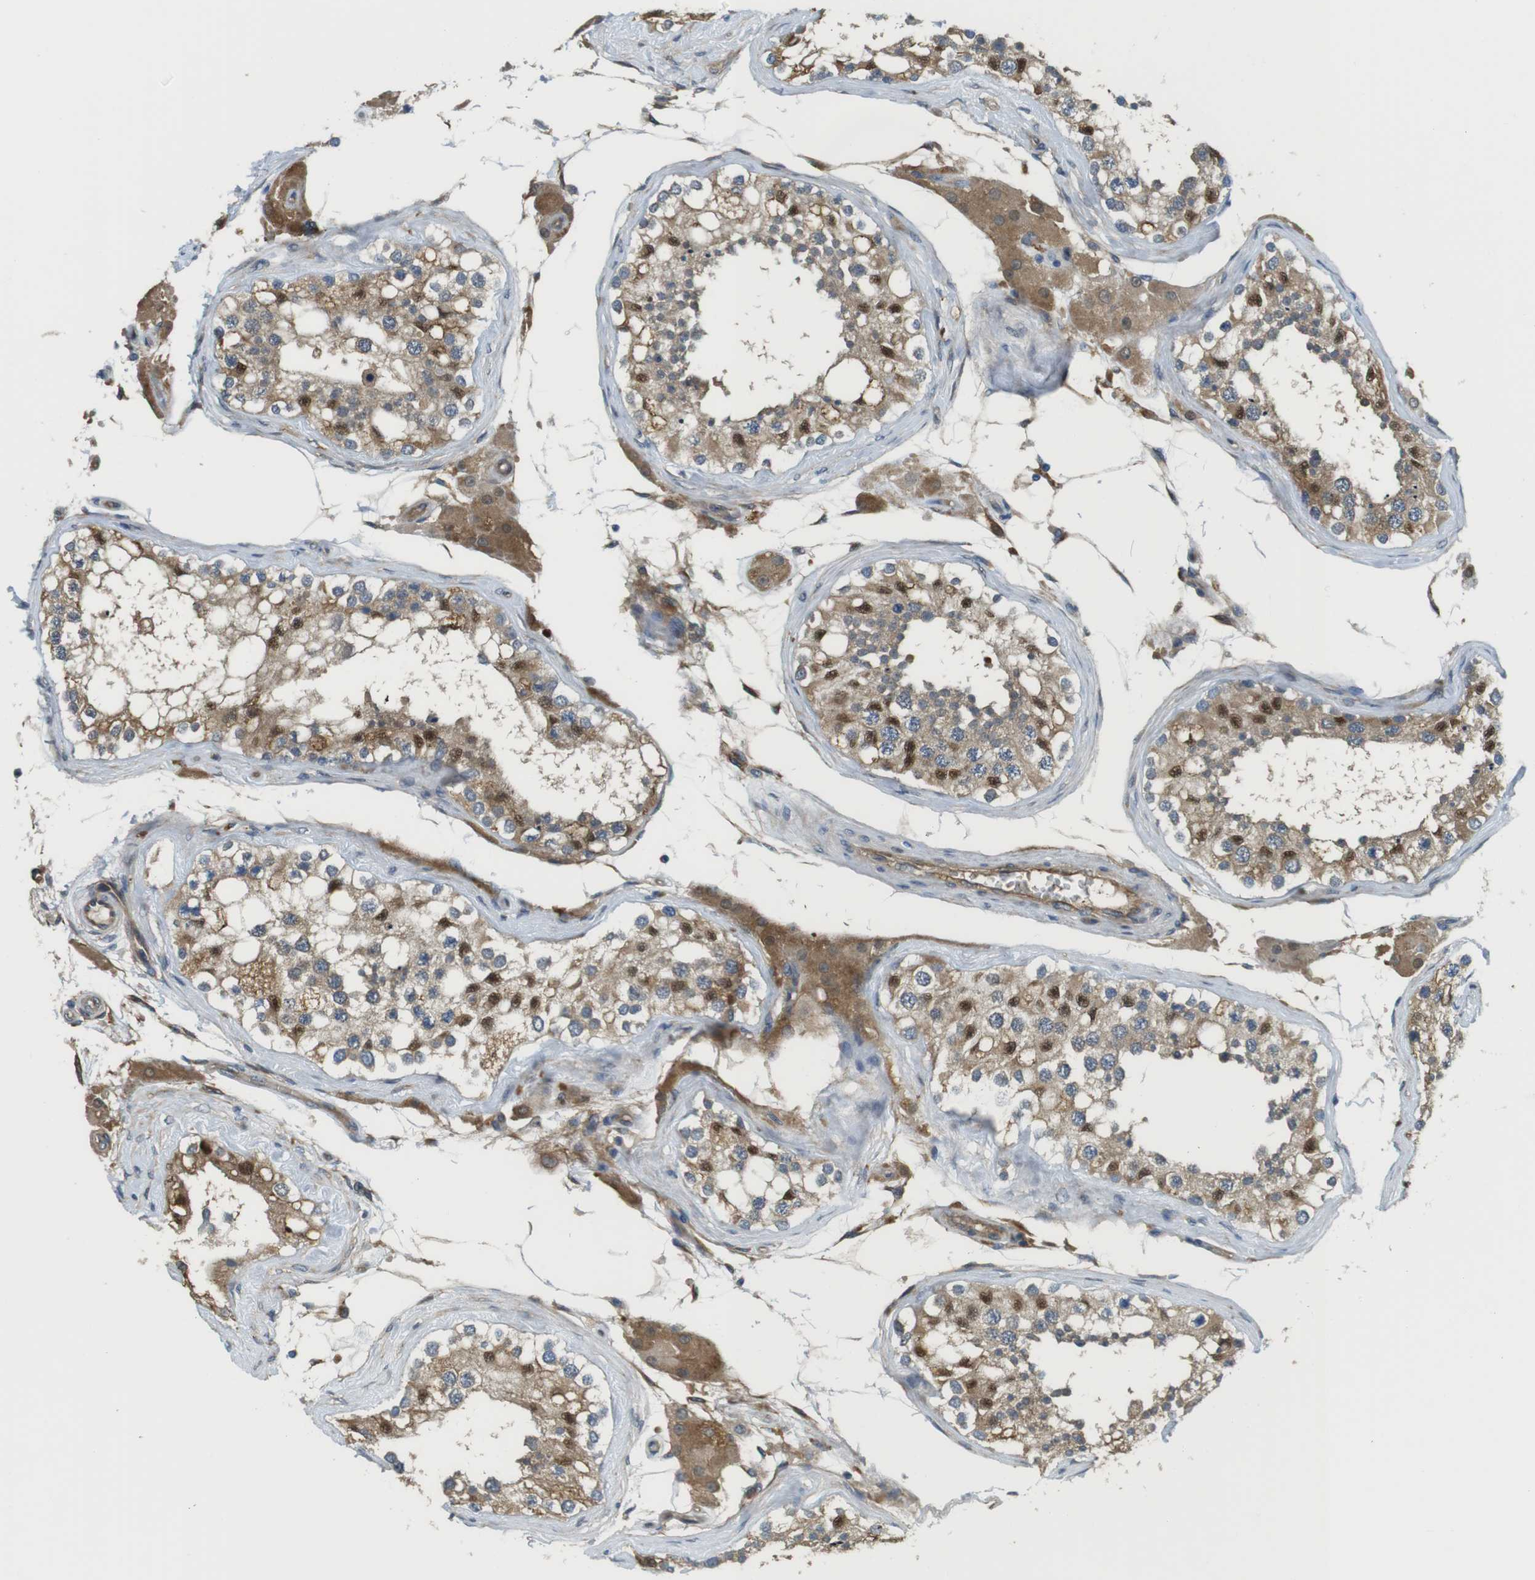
{"staining": {"intensity": "strong", "quantity": ">75%", "location": "cytoplasmic/membranous,nuclear"}, "tissue": "testis", "cell_type": "Cells in seminiferous ducts", "image_type": "normal", "snomed": [{"axis": "morphology", "description": "Normal tissue, NOS"}, {"axis": "topography", "description": "Testis"}], "caption": "An immunohistochemistry (IHC) image of benign tissue is shown. Protein staining in brown labels strong cytoplasmic/membranous,nuclear positivity in testis within cells in seminiferous ducts.", "gene": "ABHD15", "patient": {"sex": "male", "age": 68}}